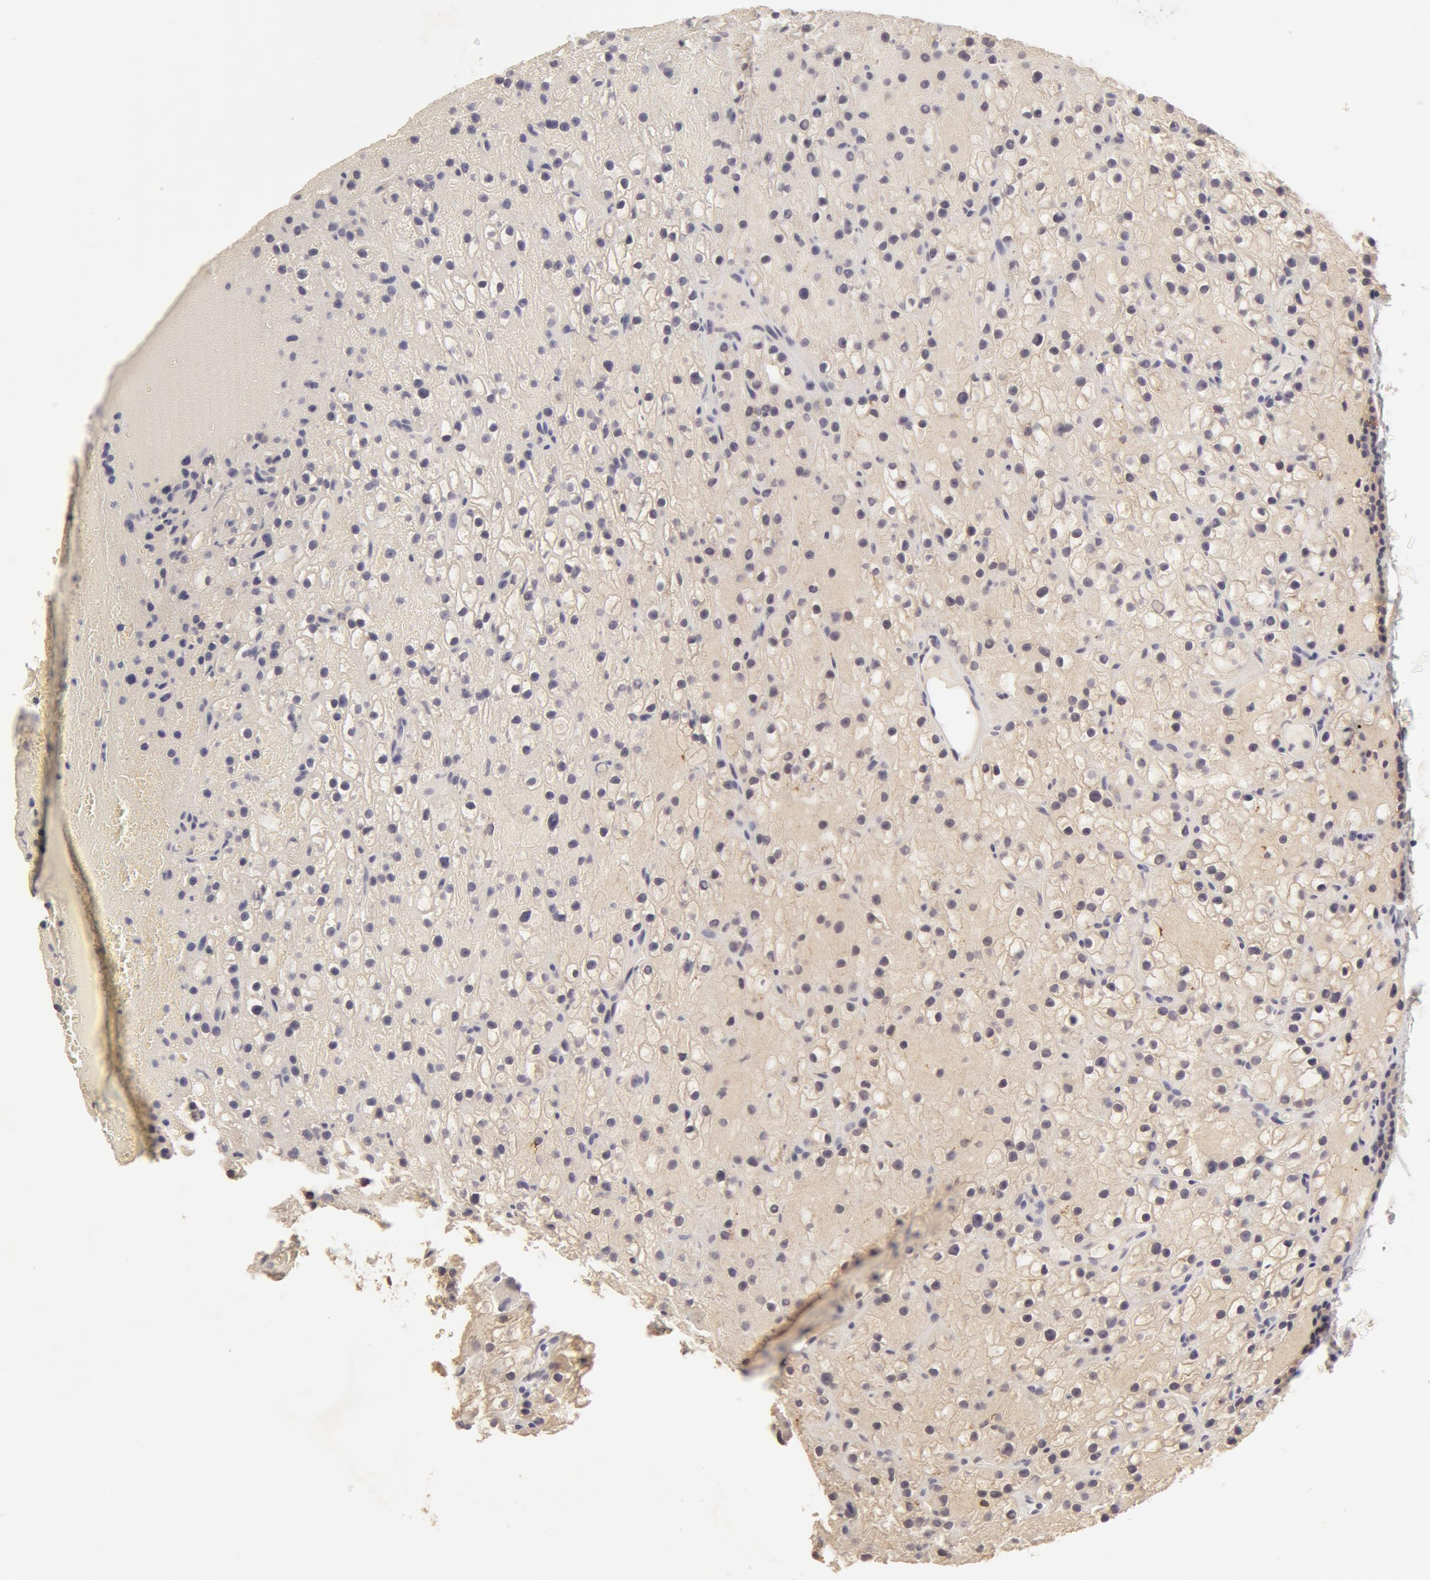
{"staining": {"intensity": "negative", "quantity": "none", "location": "none"}, "tissue": "parathyroid gland", "cell_type": "Glandular cells", "image_type": "normal", "snomed": [{"axis": "morphology", "description": "Normal tissue, NOS"}, {"axis": "topography", "description": "Parathyroid gland"}], "caption": "IHC photomicrograph of unremarkable parathyroid gland: human parathyroid gland stained with DAB demonstrates no significant protein expression in glandular cells. (DAB (3,3'-diaminobenzidine) IHC, high magnification).", "gene": "ADPRH", "patient": {"sex": "female", "age": 71}}